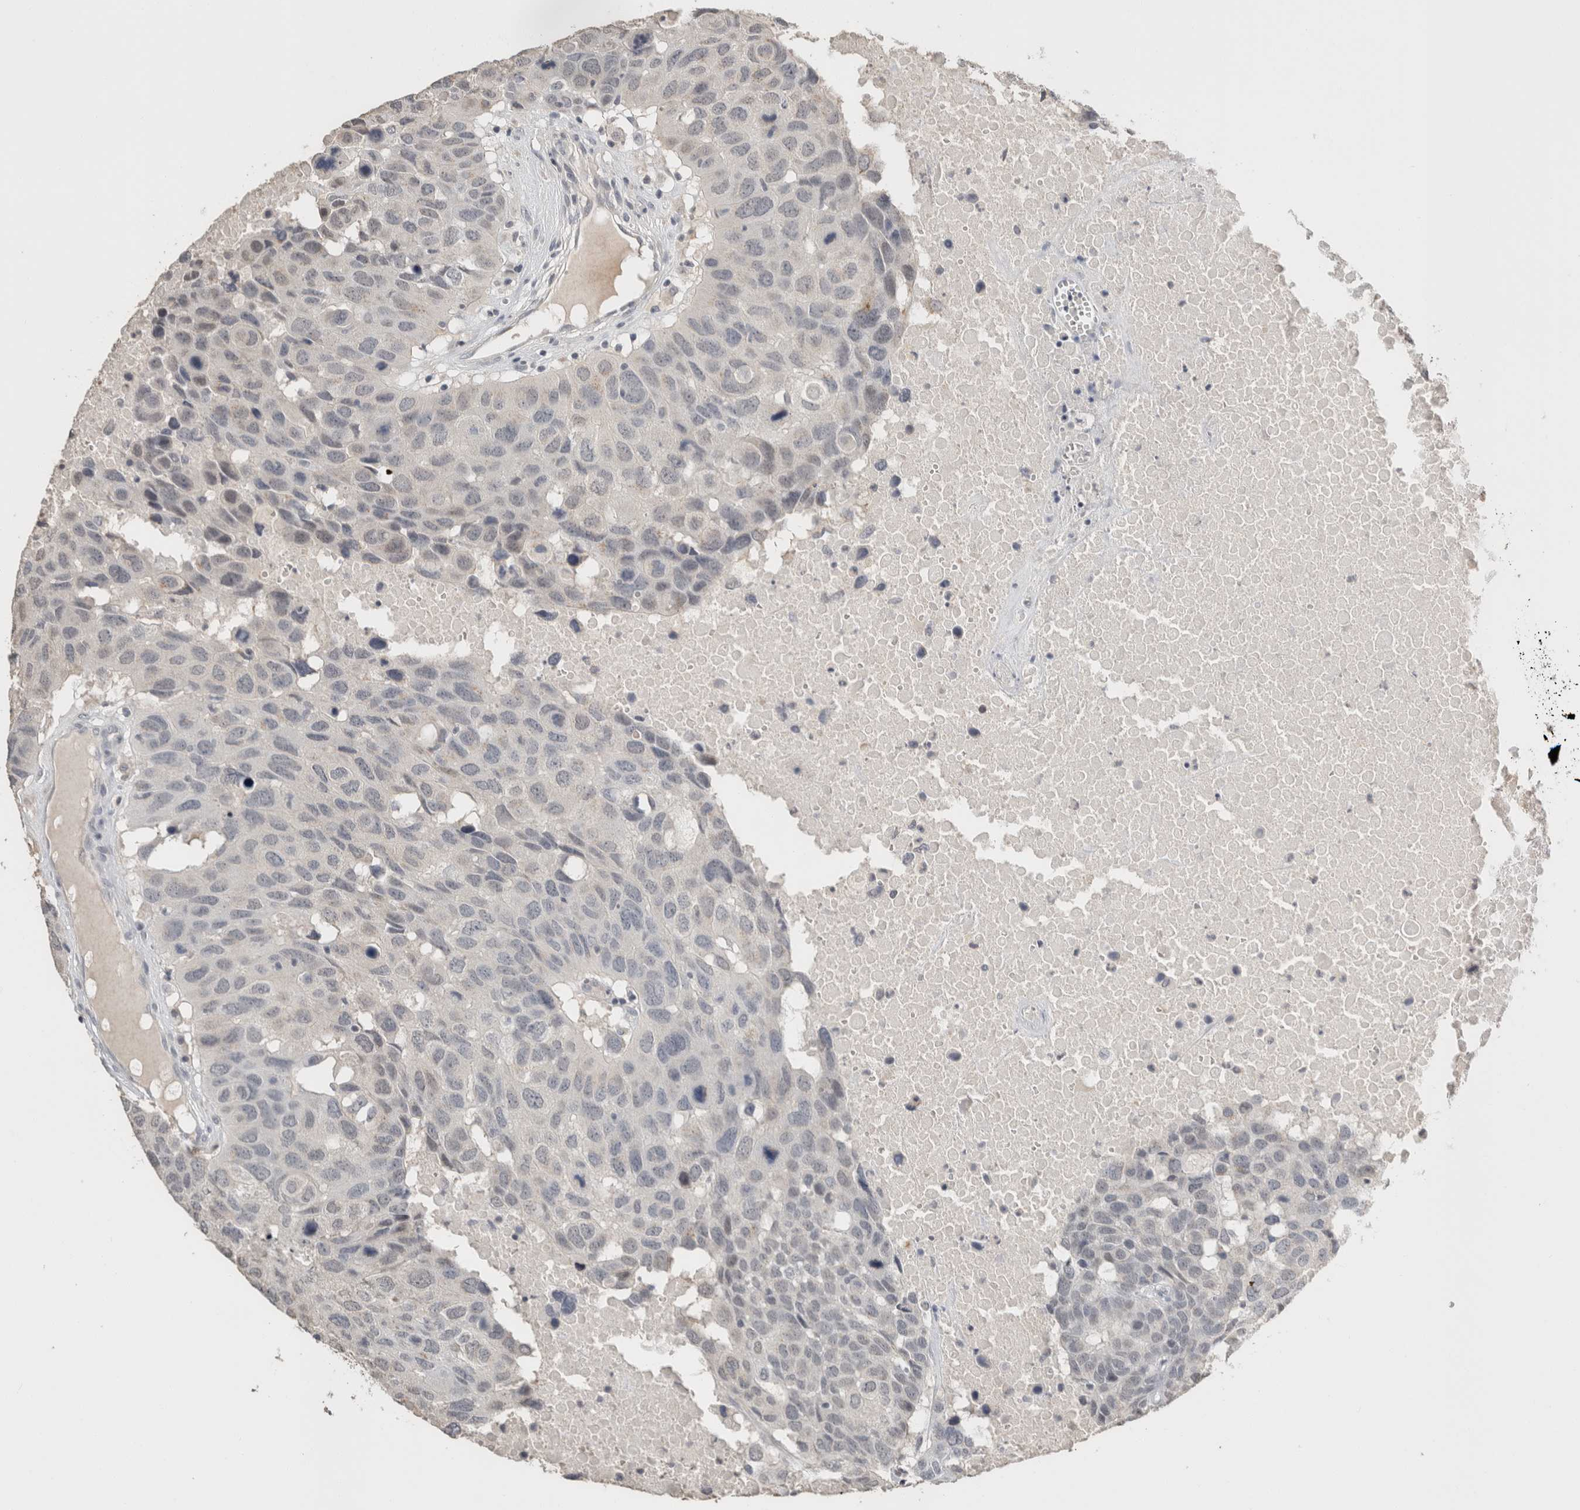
{"staining": {"intensity": "negative", "quantity": "none", "location": "none"}, "tissue": "head and neck cancer", "cell_type": "Tumor cells", "image_type": "cancer", "snomed": [{"axis": "morphology", "description": "Squamous cell carcinoma, NOS"}, {"axis": "topography", "description": "Head-Neck"}], "caption": "Tumor cells show no significant staining in head and neck squamous cell carcinoma. (DAB immunohistochemistry with hematoxylin counter stain).", "gene": "CRAT", "patient": {"sex": "male", "age": 66}}